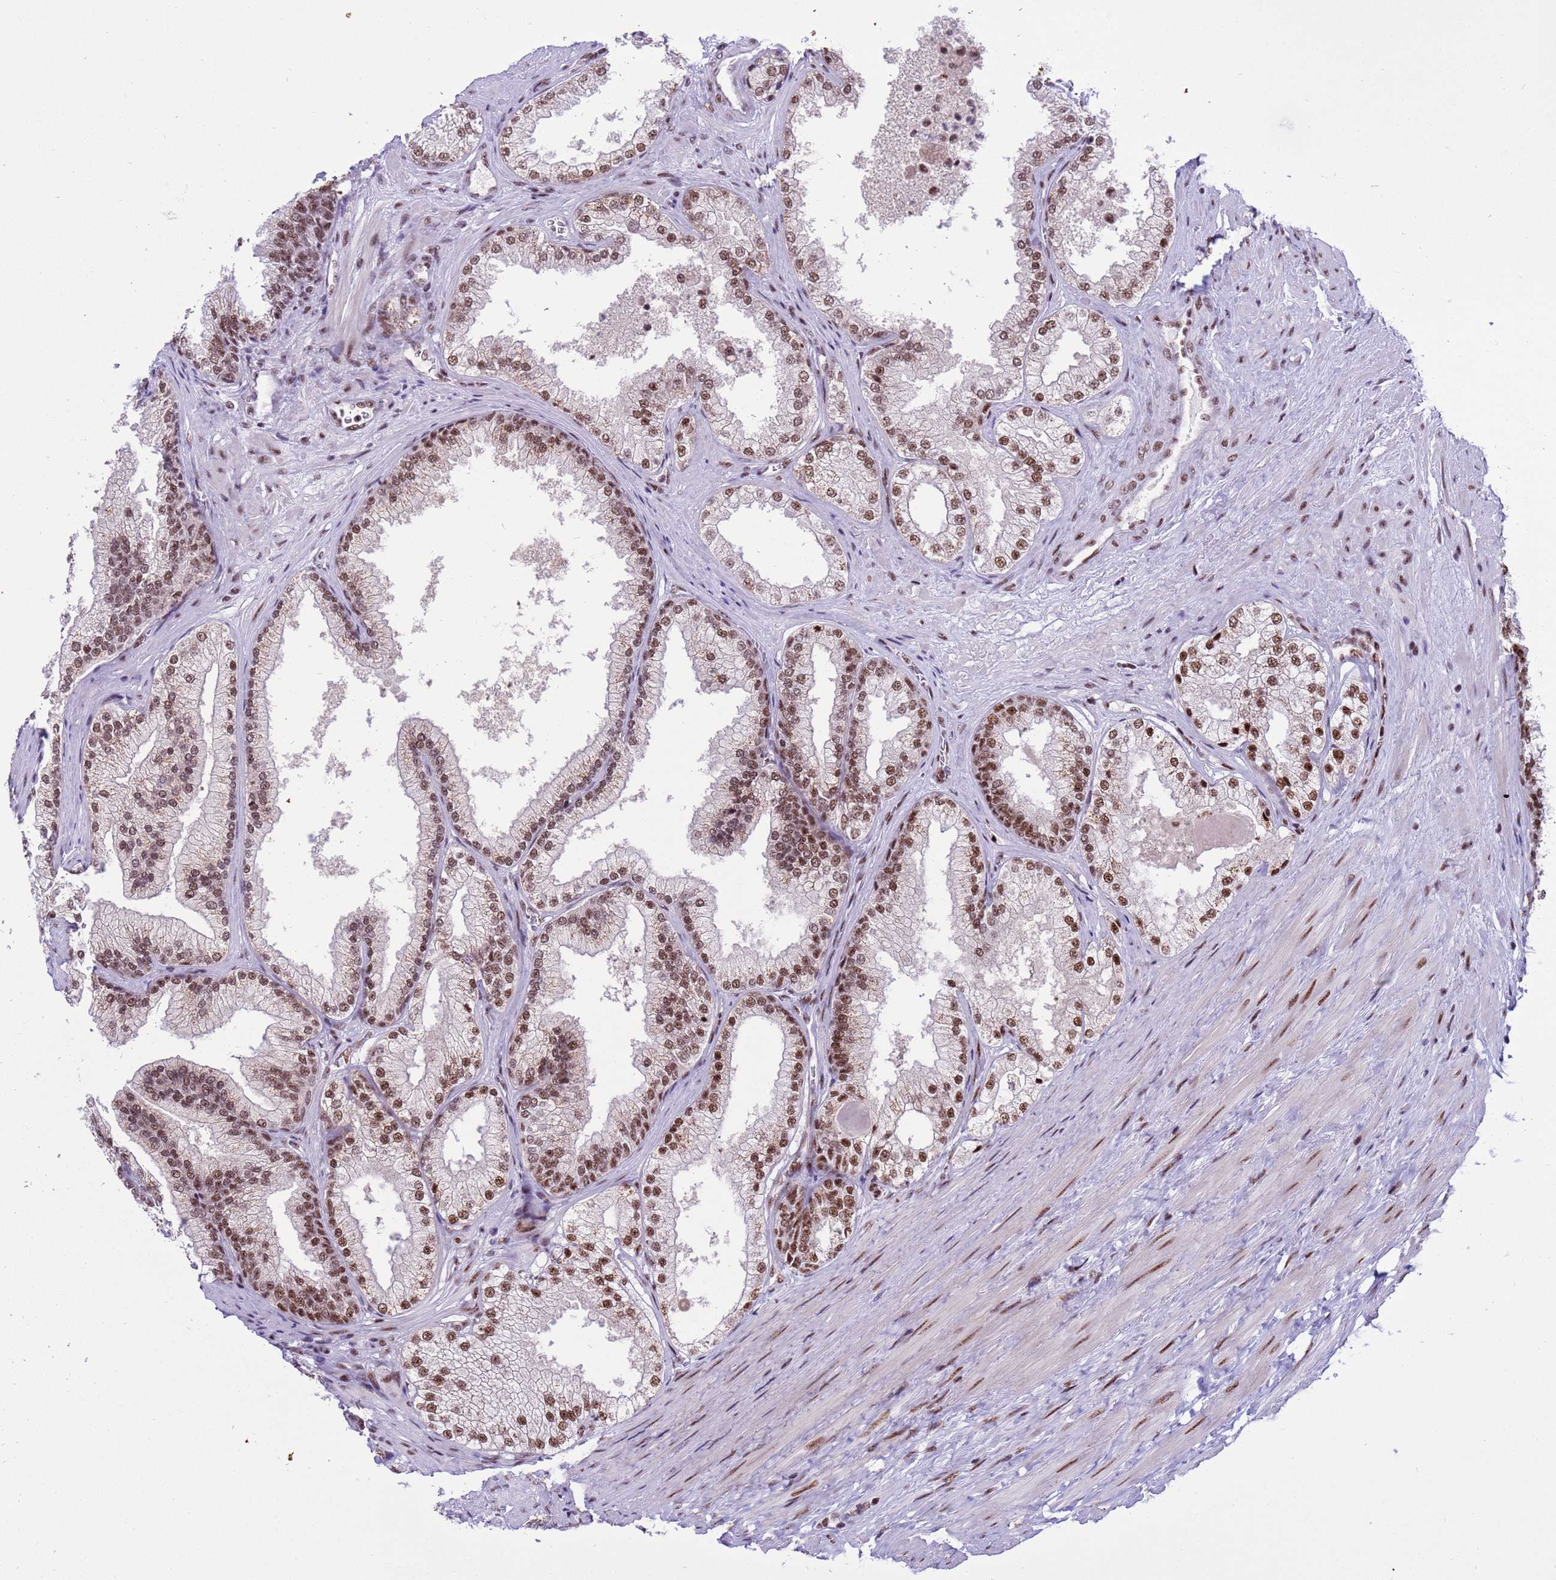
{"staining": {"intensity": "moderate", "quantity": ">75%", "location": "nuclear"}, "tissue": "prostate", "cell_type": "Glandular cells", "image_type": "normal", "snomed": [{"axis": "morphology", "description": "Normal tissue, NOS"}, {"axis": "topography", "description": "Prostate"}], "caption": "Immunohistochemistry (IHC) of normal prostate reveals medium levels of moderate nuclear expression in approximately >75% of glandular cells.", "gene": "THOC2", "patient": {"sex": "male", "age": 76}}